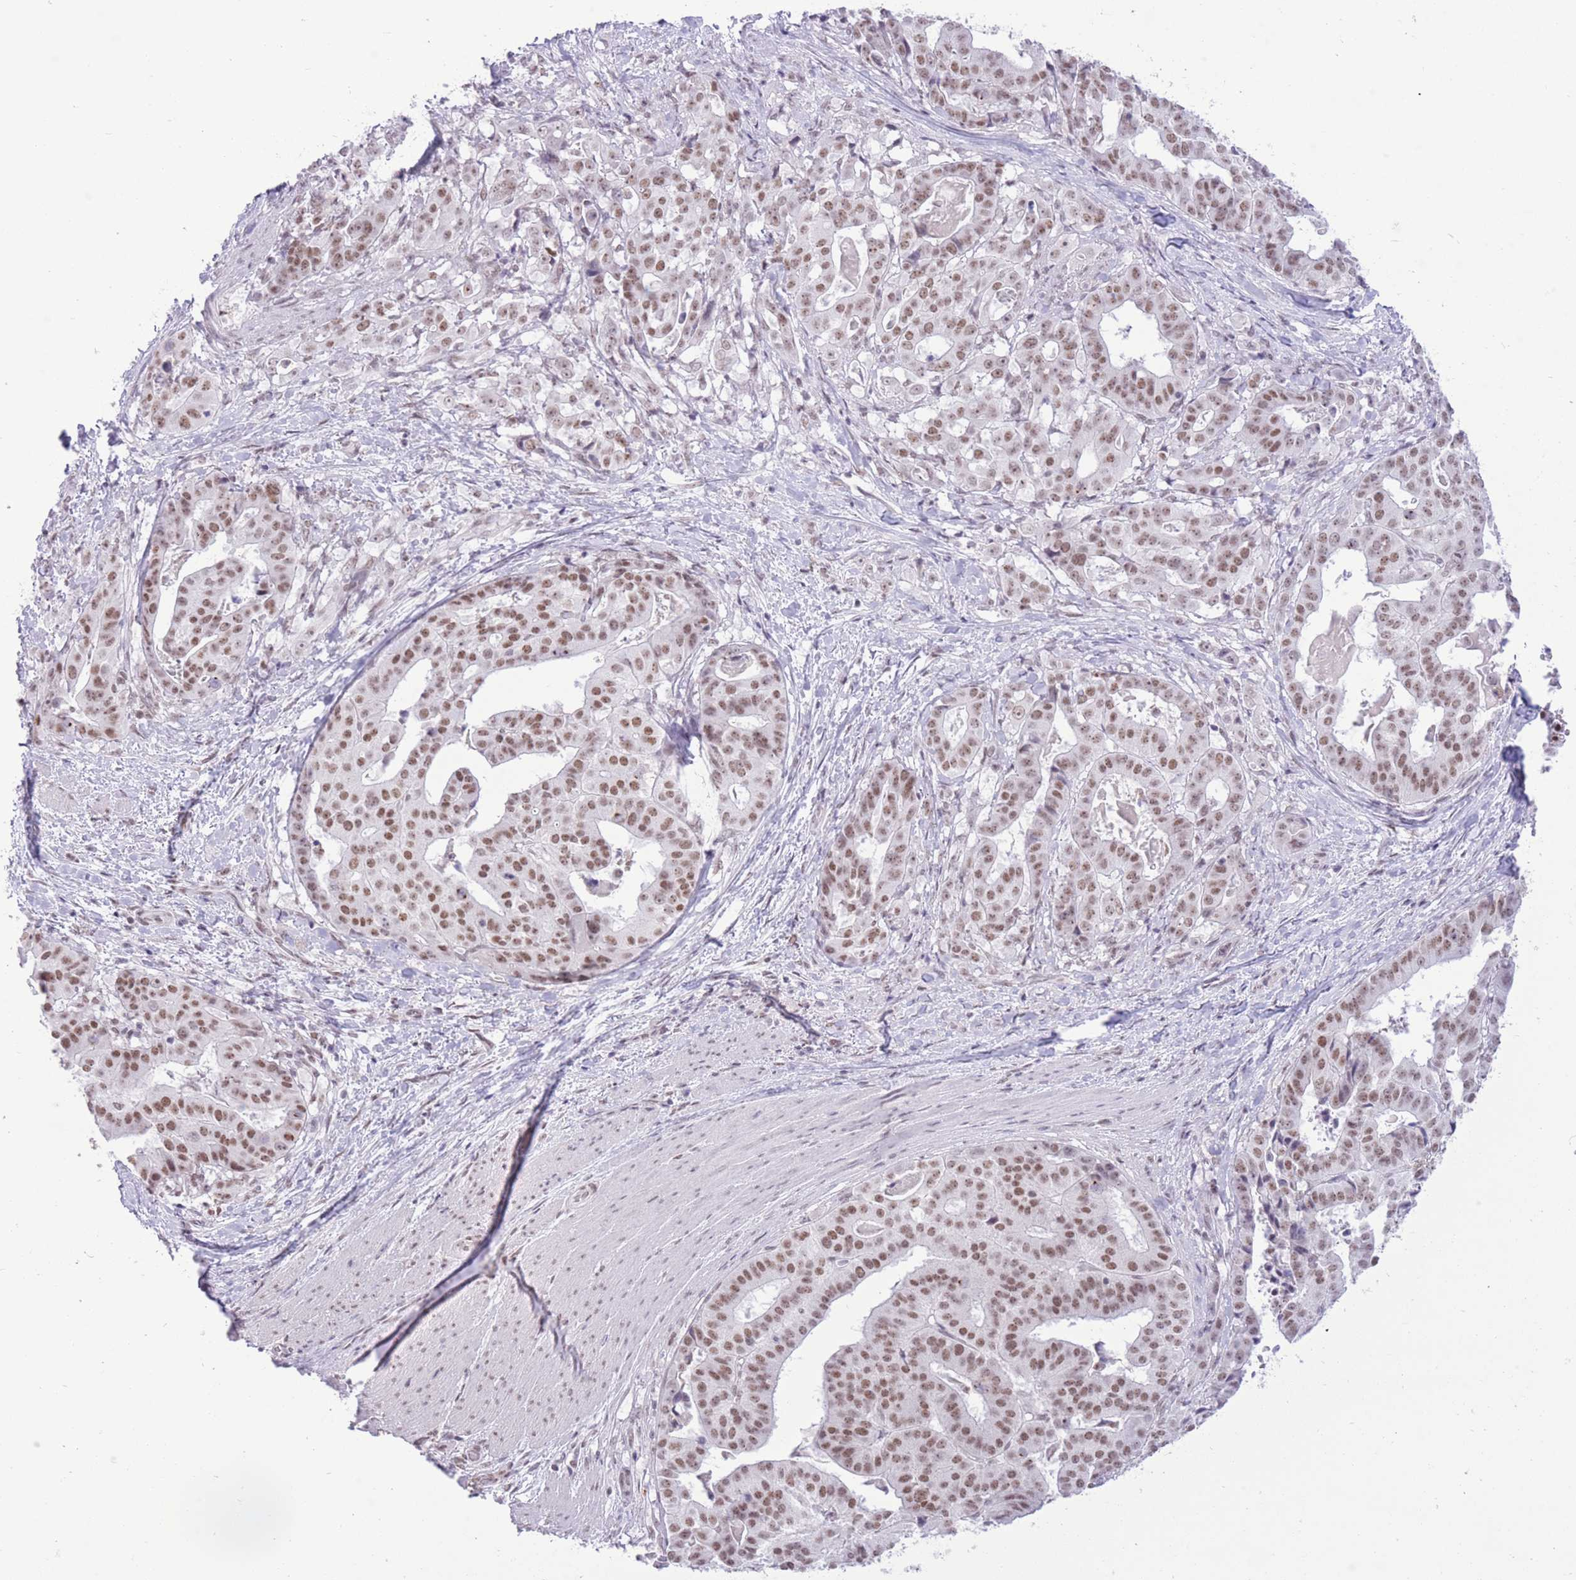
{"staining": {"intensity": "moderate", "quantity": ">75%", "location": "nuclear"}, "tissue": "stomach cancer", "cell_type": "Tumor cells", "image_type": "cancer", "snomed": [{"axis": "morphology", "description": "Adenocarcinoma, NOS"}, {"axis": "topography", "description": "Stomach"}], "caption": "Stomach cancer was stained to show a protein in brown. There is medium levels of moderate nuclear positivity in approximately >75% of tumor cells.", "gene": "ZBED5", "patient": {"sex": "male", "age": 48}}